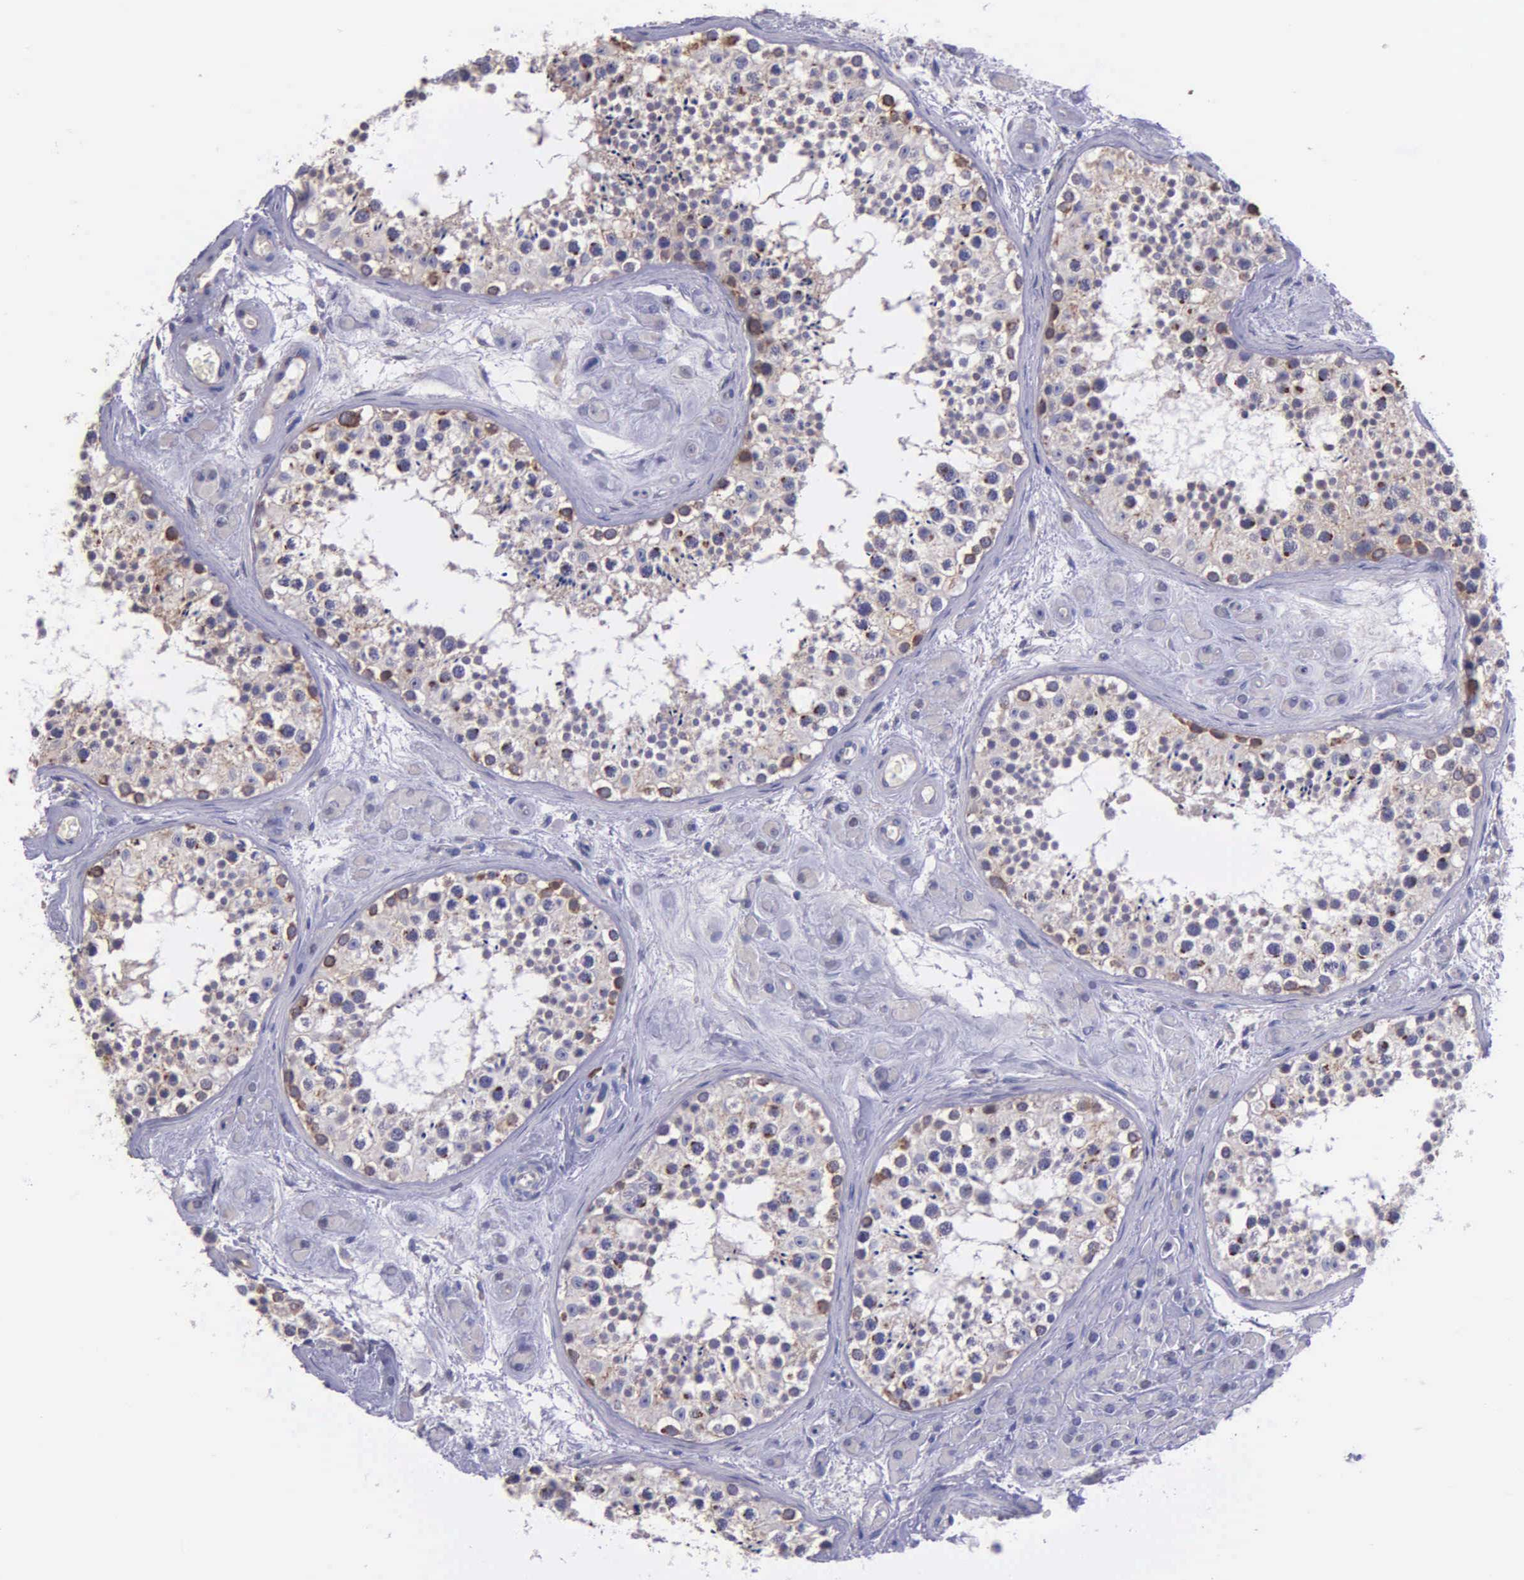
{"staining": {"intensity": "moderate", "quantity": "<25%", "location": "cytoplasmic/membranous"}, "tissue": "testis", "cell_type": "Cells in seminiferous ducts", "image_type": "normal", "snomed": [{"axis": "morphology", "description": "Normal tissue, NOS"}, {"axis": "topography", "description": "Testis"}], "caption": "This is a histology image of immunohistochemistry (IHC) staining of benign testis, which shows moderate staining in the cytoplasmic/membranous of cells in seminiferous ducts.", "gene": "ZC3H12B", "patient": {"sex": "male", "age": 38}}